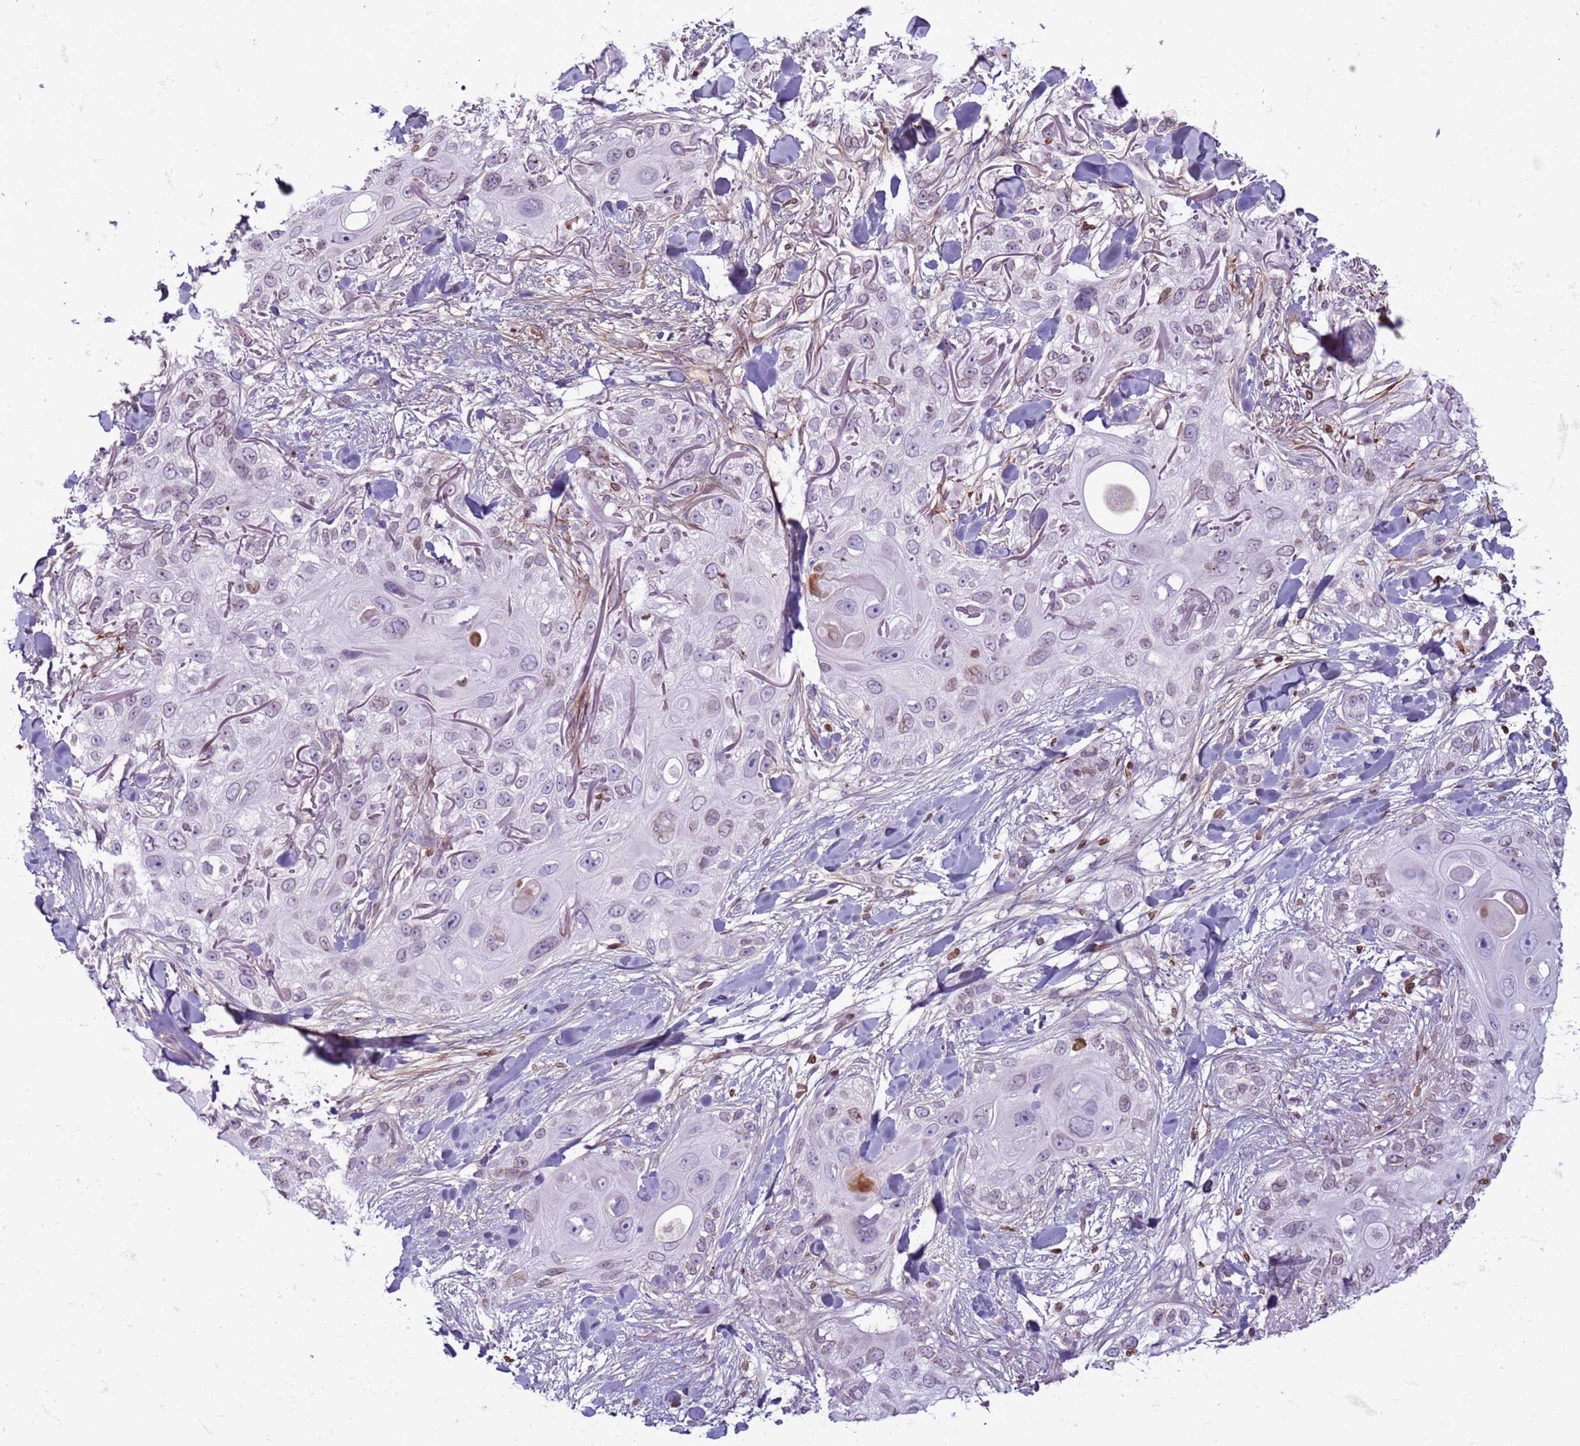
{"staining": {"intensity": "weak", "quantity": "<25%", "location": "cytoplasmic/membranous,nuclear"}, "tissue": "skin cancer", "cell_type": "Tumor cells", "image_type": "cancer", "snomed": [{"axis": "morphology", "description": "Normal tissue, NOS"}, {"axis": "morphology", "description": "Squamous cell carcinoma, NOS"}, {"axis": "topography", "description": "Skin"}], "caption": "The histopathology image shows no staining of tumor cells in squamous cell carcinoma (skin).", "gene": "METTL25B", "patient": {"sex": "male", "age": 72}}